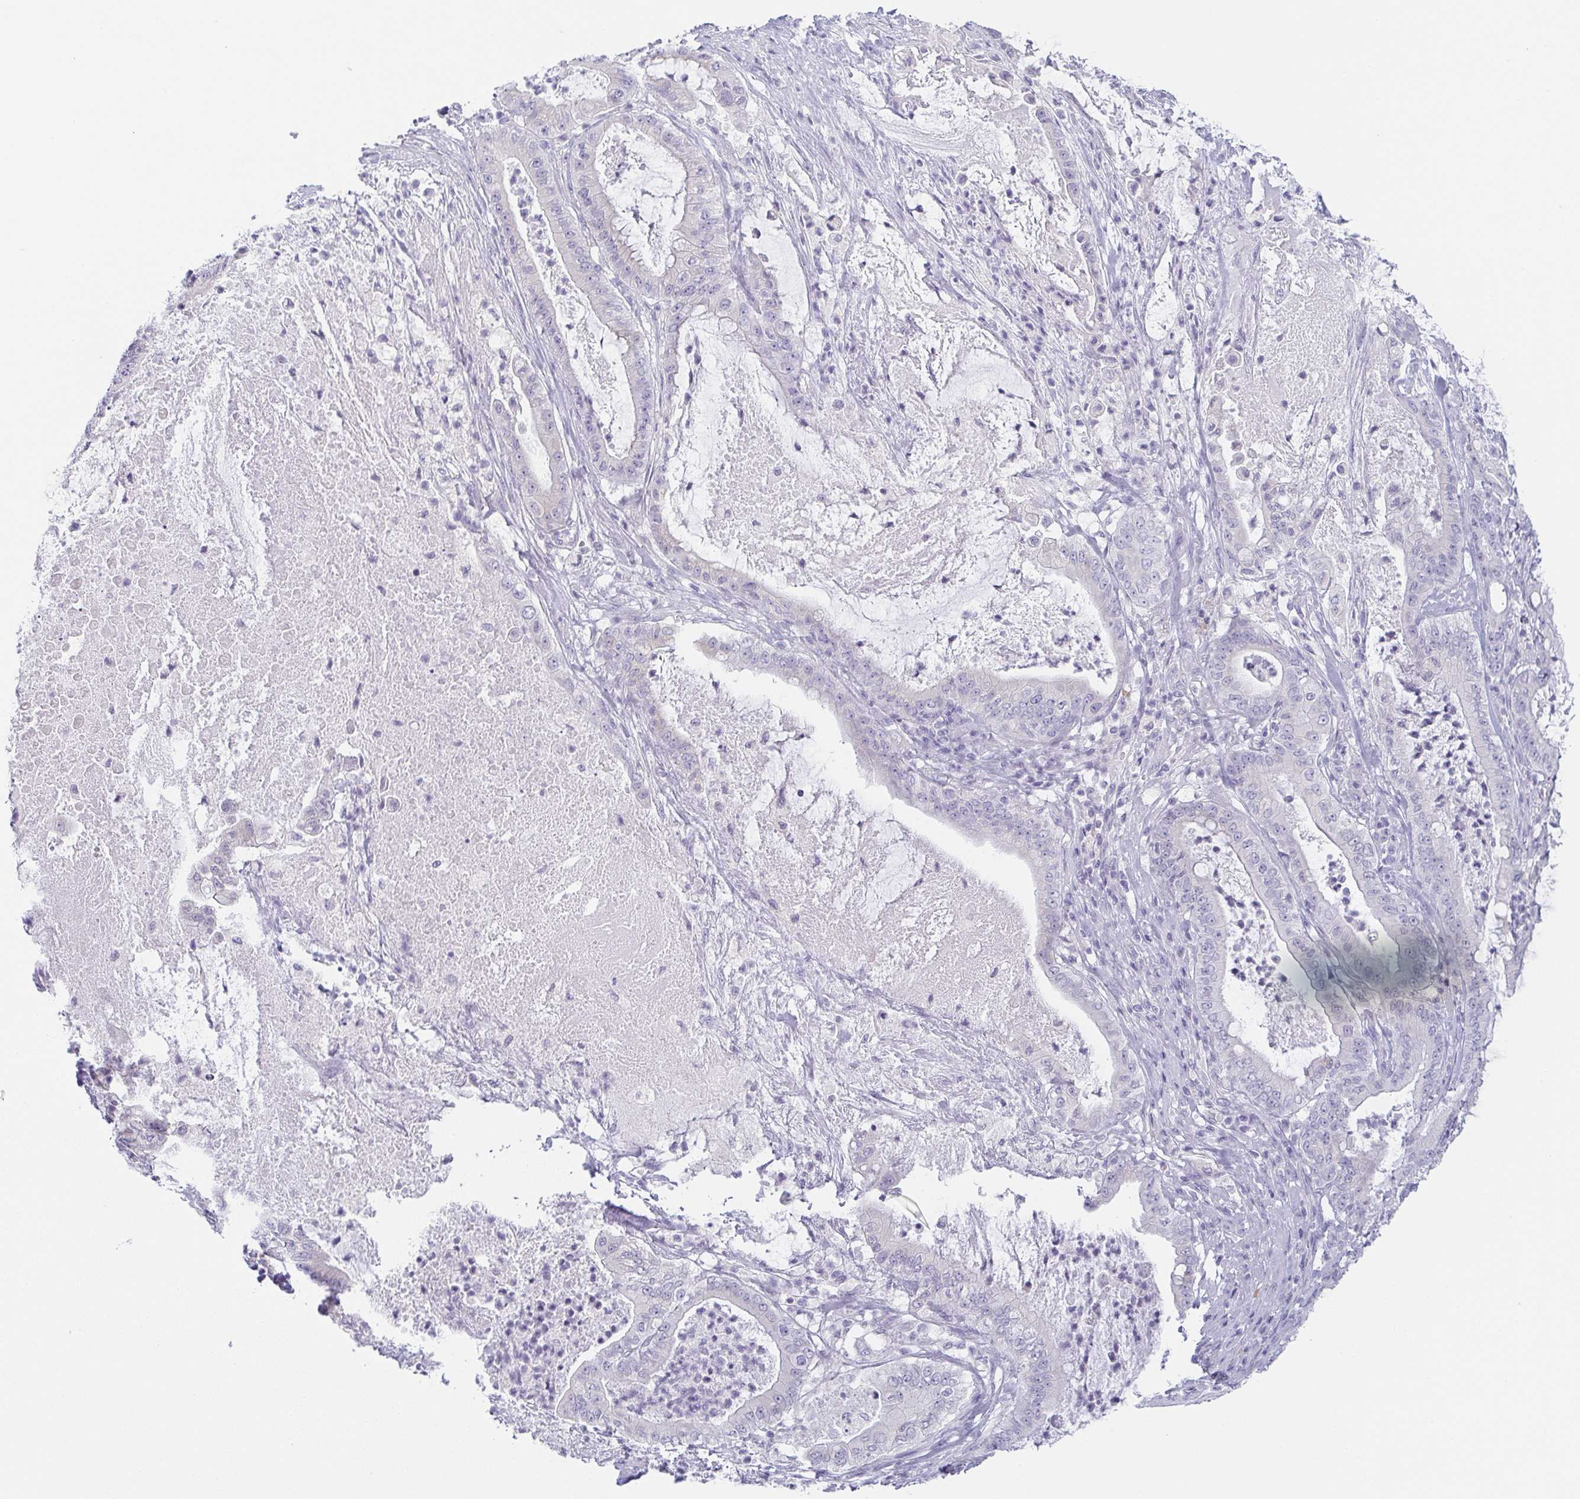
{"staining": {"intensity": "negative", "quantity": "none", "location": "none"}, "tissue": "pancreatic cancer", "cell_type": "Tumor cells", "image_type": "cancer", "snomed": [{"axis": "morphology", "description": "Adenocarcinoma, NOS"}, {"axis": "topography", "description": "Pancreas"}], "caption": "Tumor cells are negative for brown protein staining in pancreatic cancer.", "gene": "PRR27", "patient": {"sex": "male", "age": 71}}